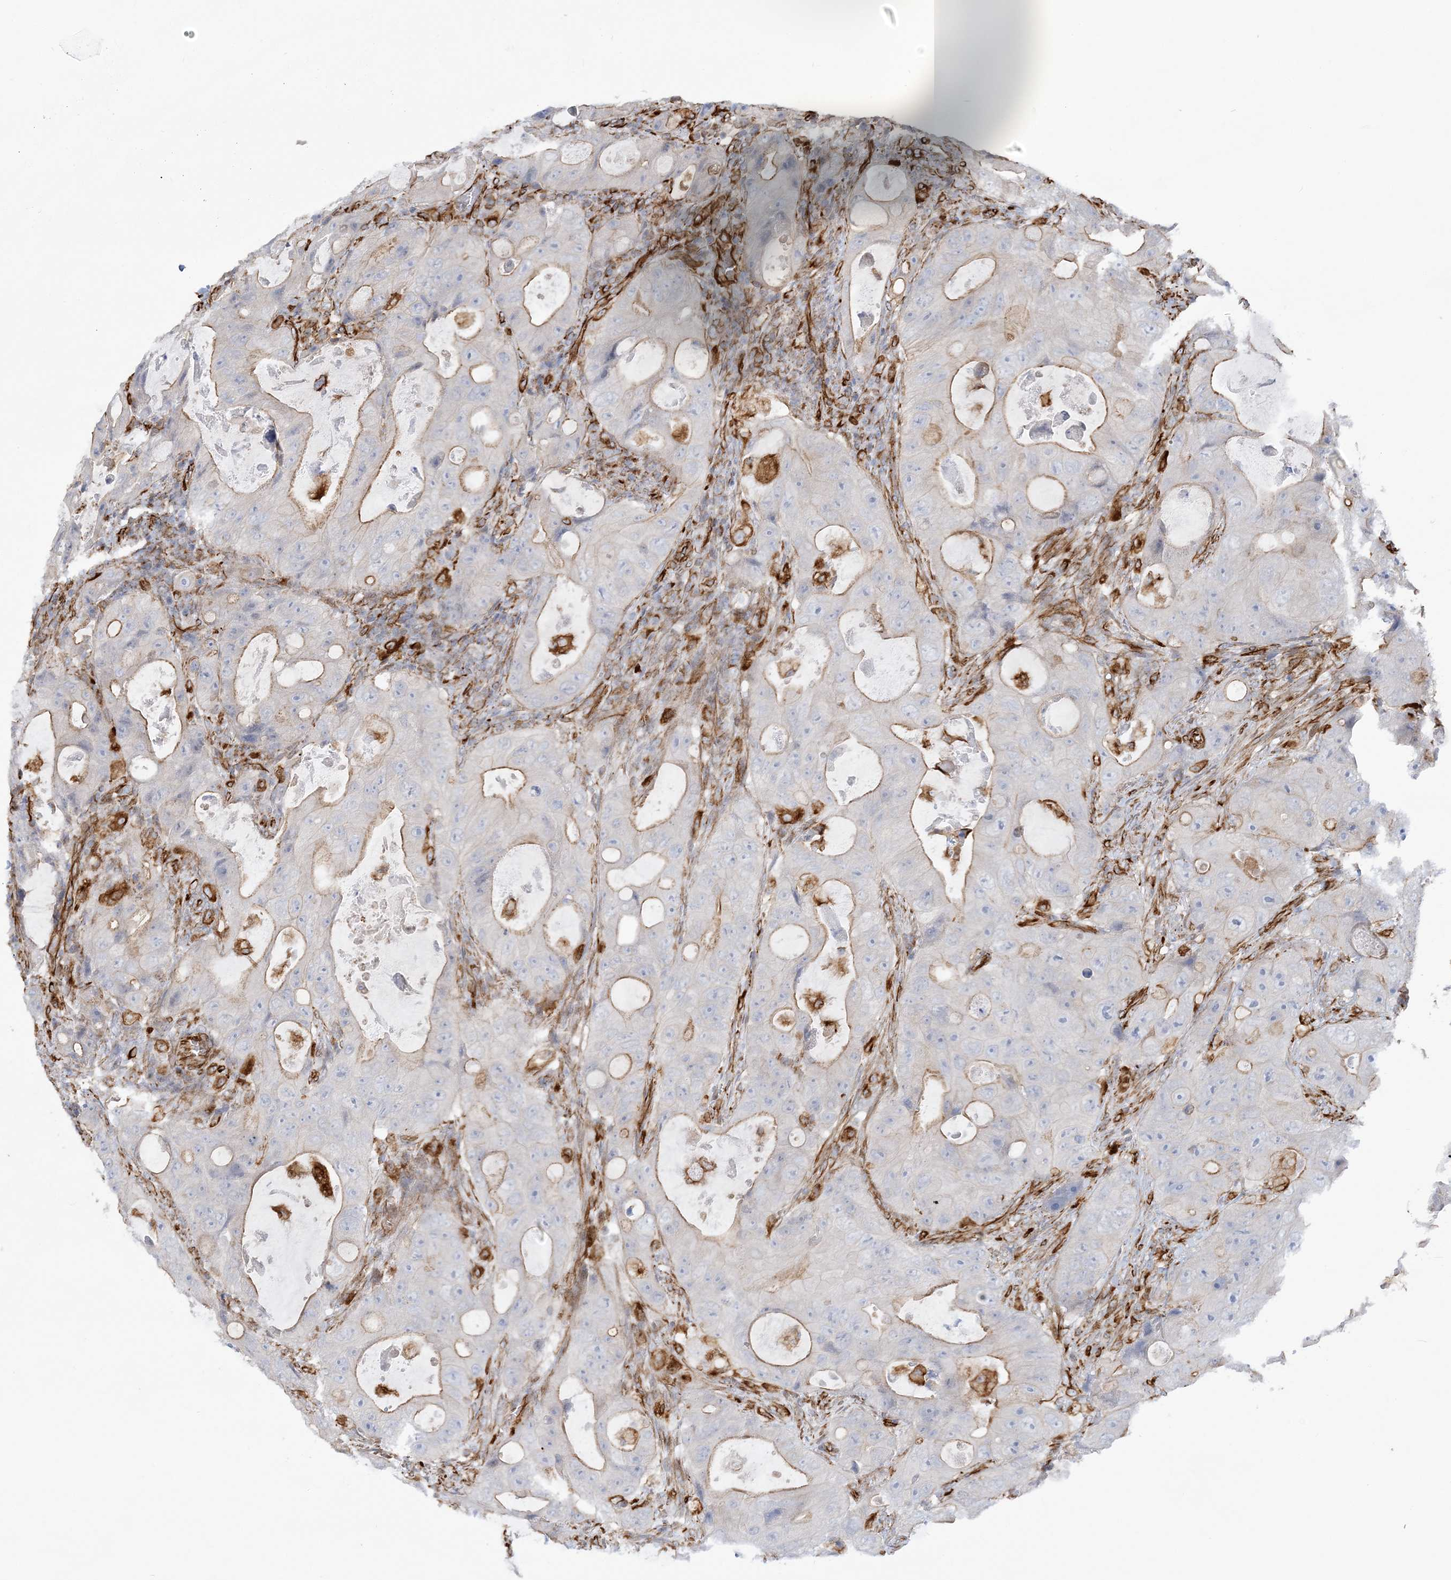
{"staining": {"intensity": "moderate", "quantity": "<25%", "location": "cytoplasmic/membranous"}, "tissue": "colorectal cancer", "cell_type": "Tumor cells", "image_type": "cancer", "snomed": [{"axis": "morphology", "description": "Adenocarcinoma, NOS"}, {"axis": "topography", "description": "Colon"}], "caption": "This histopathology image reveals immunohistochemistry staining of human colorectal adenocarcinoma, with low moderate cytoplasmic/membranous staining in approximately <25% of tumor cells.", "gene": "SCLT1", "patient": {"sex": "female", "age": 46}}